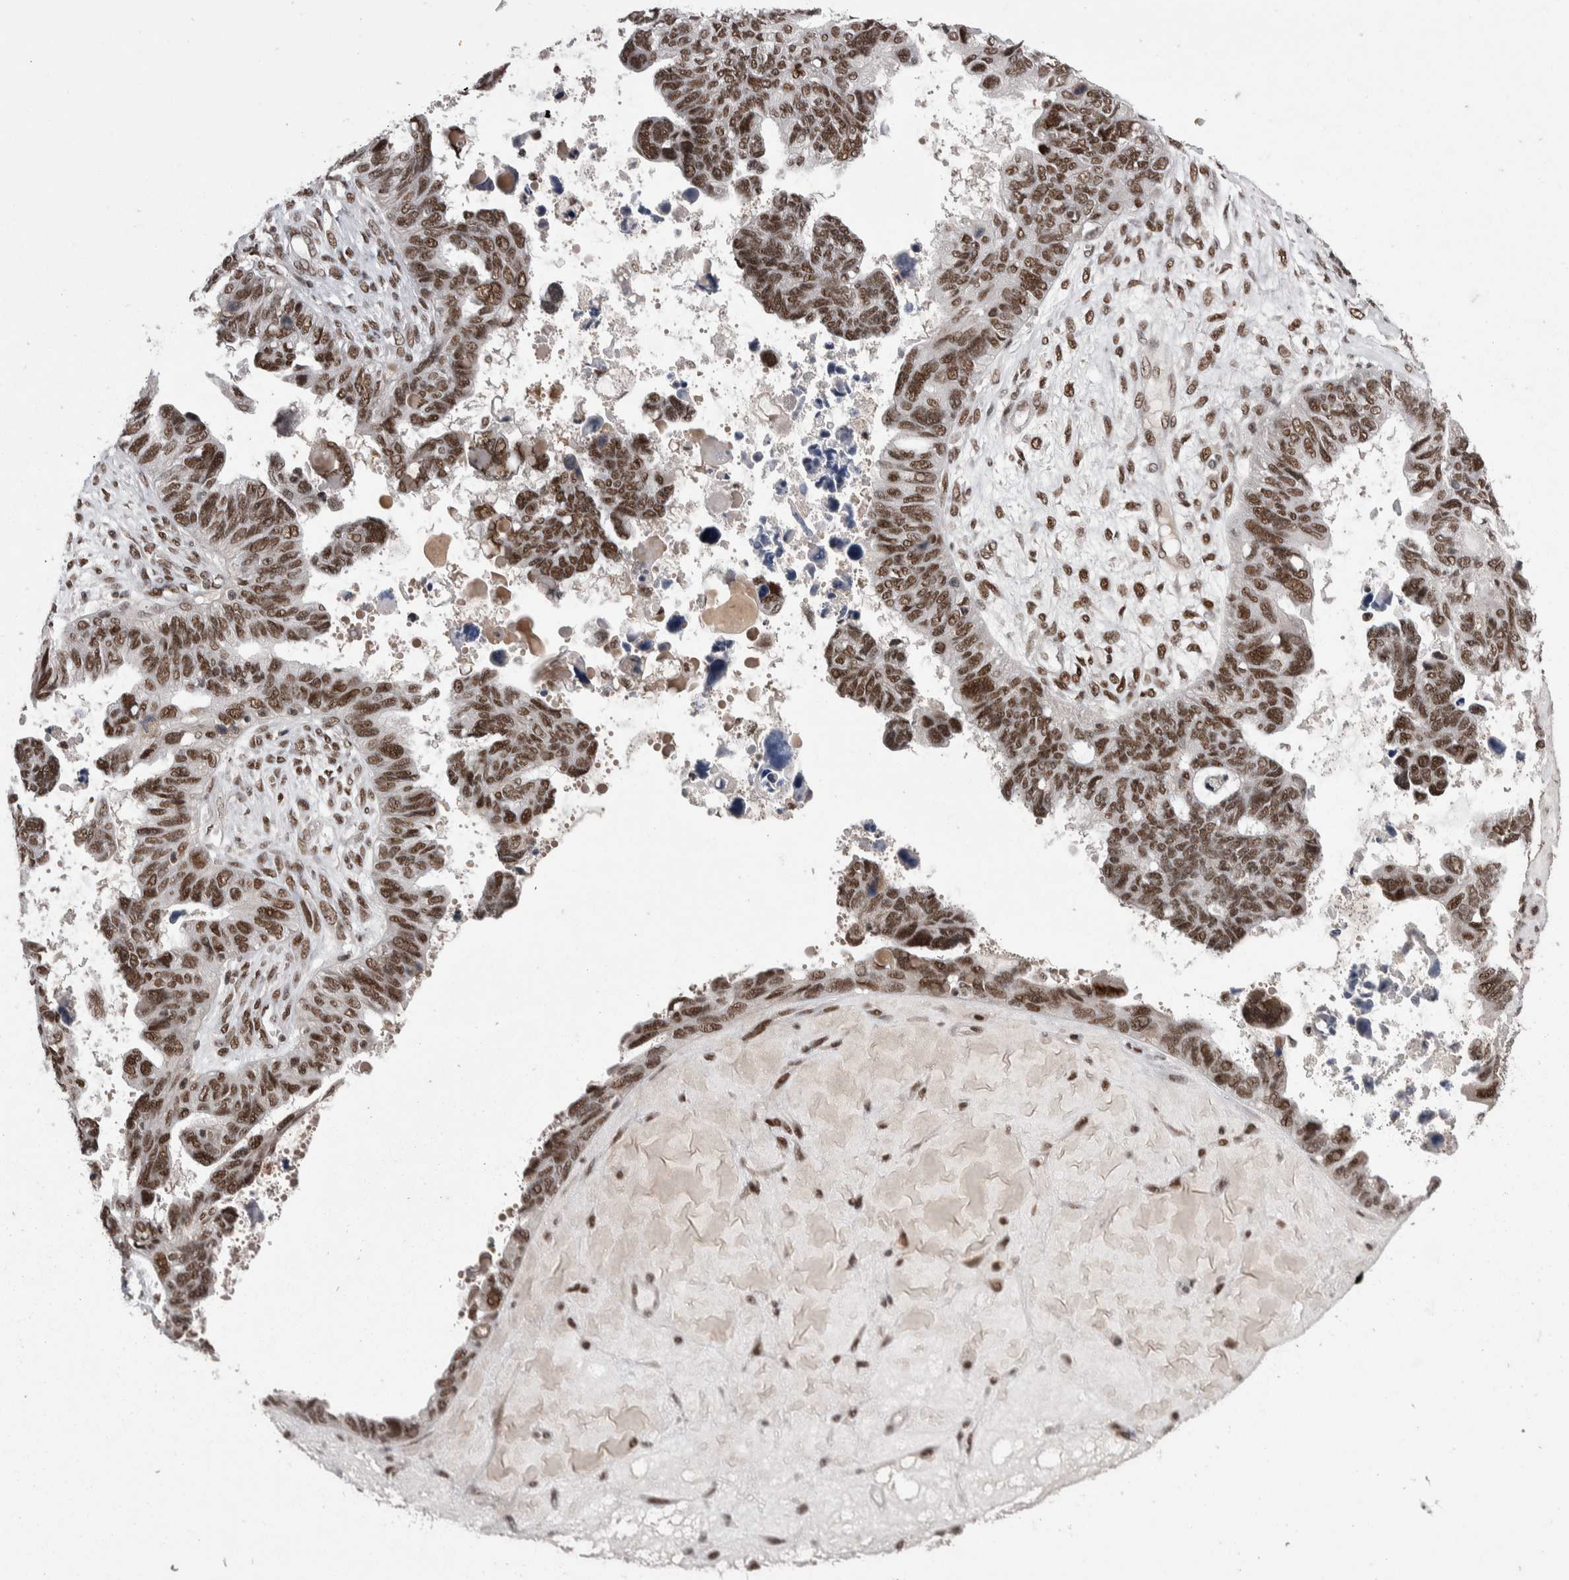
{"staining": {"intensity": "moderate", "quantity": ">75%", "location": "nuclear"}, "tissue": "ovarian cancer", "cell_type": "Tumor cells", "image_type": "cancer", "snomed": [{"axis": "morphology", "description": "Cystadenocarcinoma, serous, NOS"}, {"axis": "topography", "description": "Ovary"}], "caption": "Immunohistochemistry (IHC) micrograph of human serous cystadenocarcinoma (ovarian) stained for a protein (brown), which reveals medium levels of moderate nuclear expression in about >75% of tumor cells.", "gene": "DMTF1", "patient": {"sex": "female", "age": 79}}